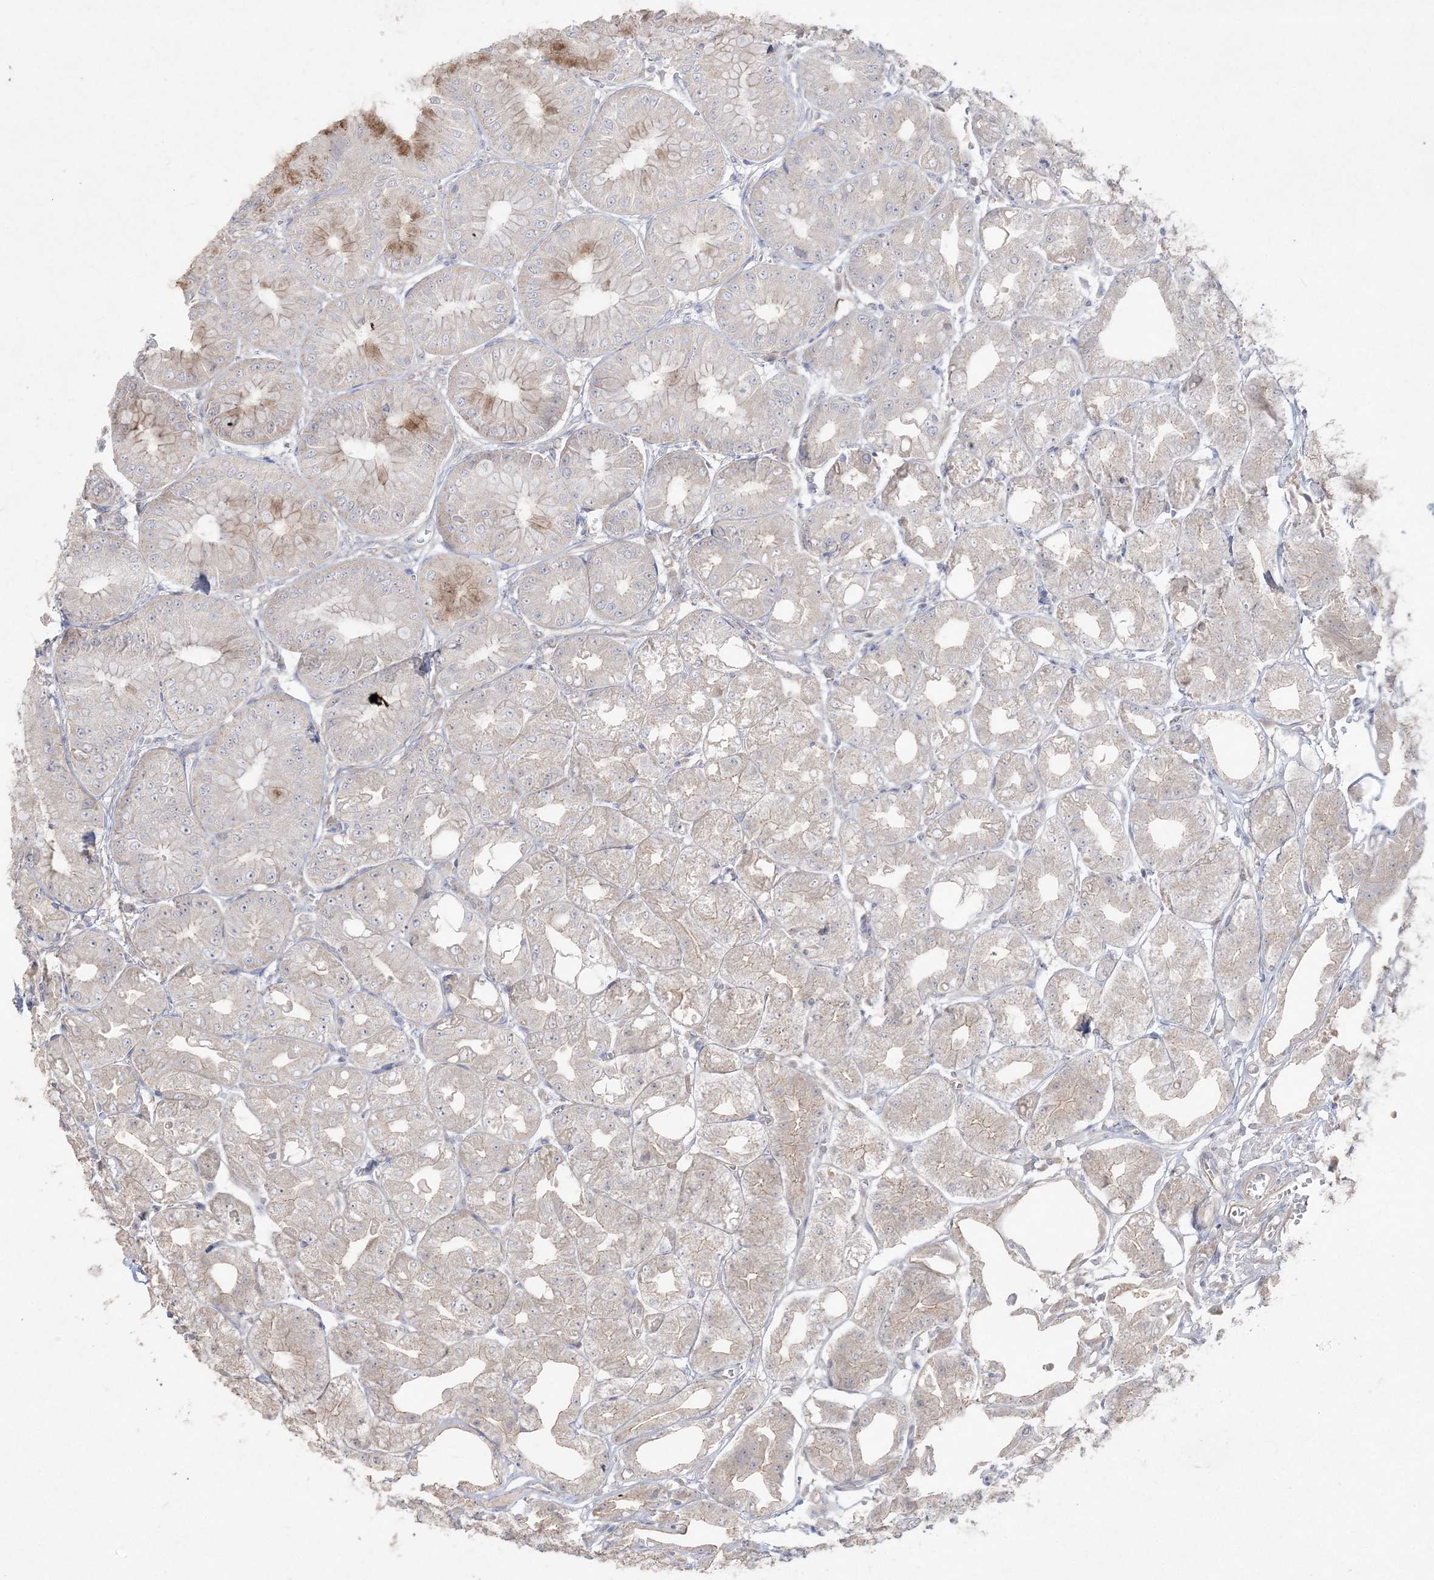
{"staining": {"intensity": "weak", "quantity": "25%-75%", "location": "cytoplasmic/membranous"}, "tissue": "stomach", "cell_type": "Glandular cells", "image_type": "normal", "snomed": [{"axis": "morphology", "description": "Normal tissue, NOS"}, {"axis": "topography", "description": "Stomach, lower"}], "caption": "Stomach stained with DAB immunohistochemistry (IHC) shows low levels of weak cytoplasmic/membranous staining in about 25%-75% of glandular cells.", "gene": "SH3BP4", "patient": {"sex": "male", "age": 71}}